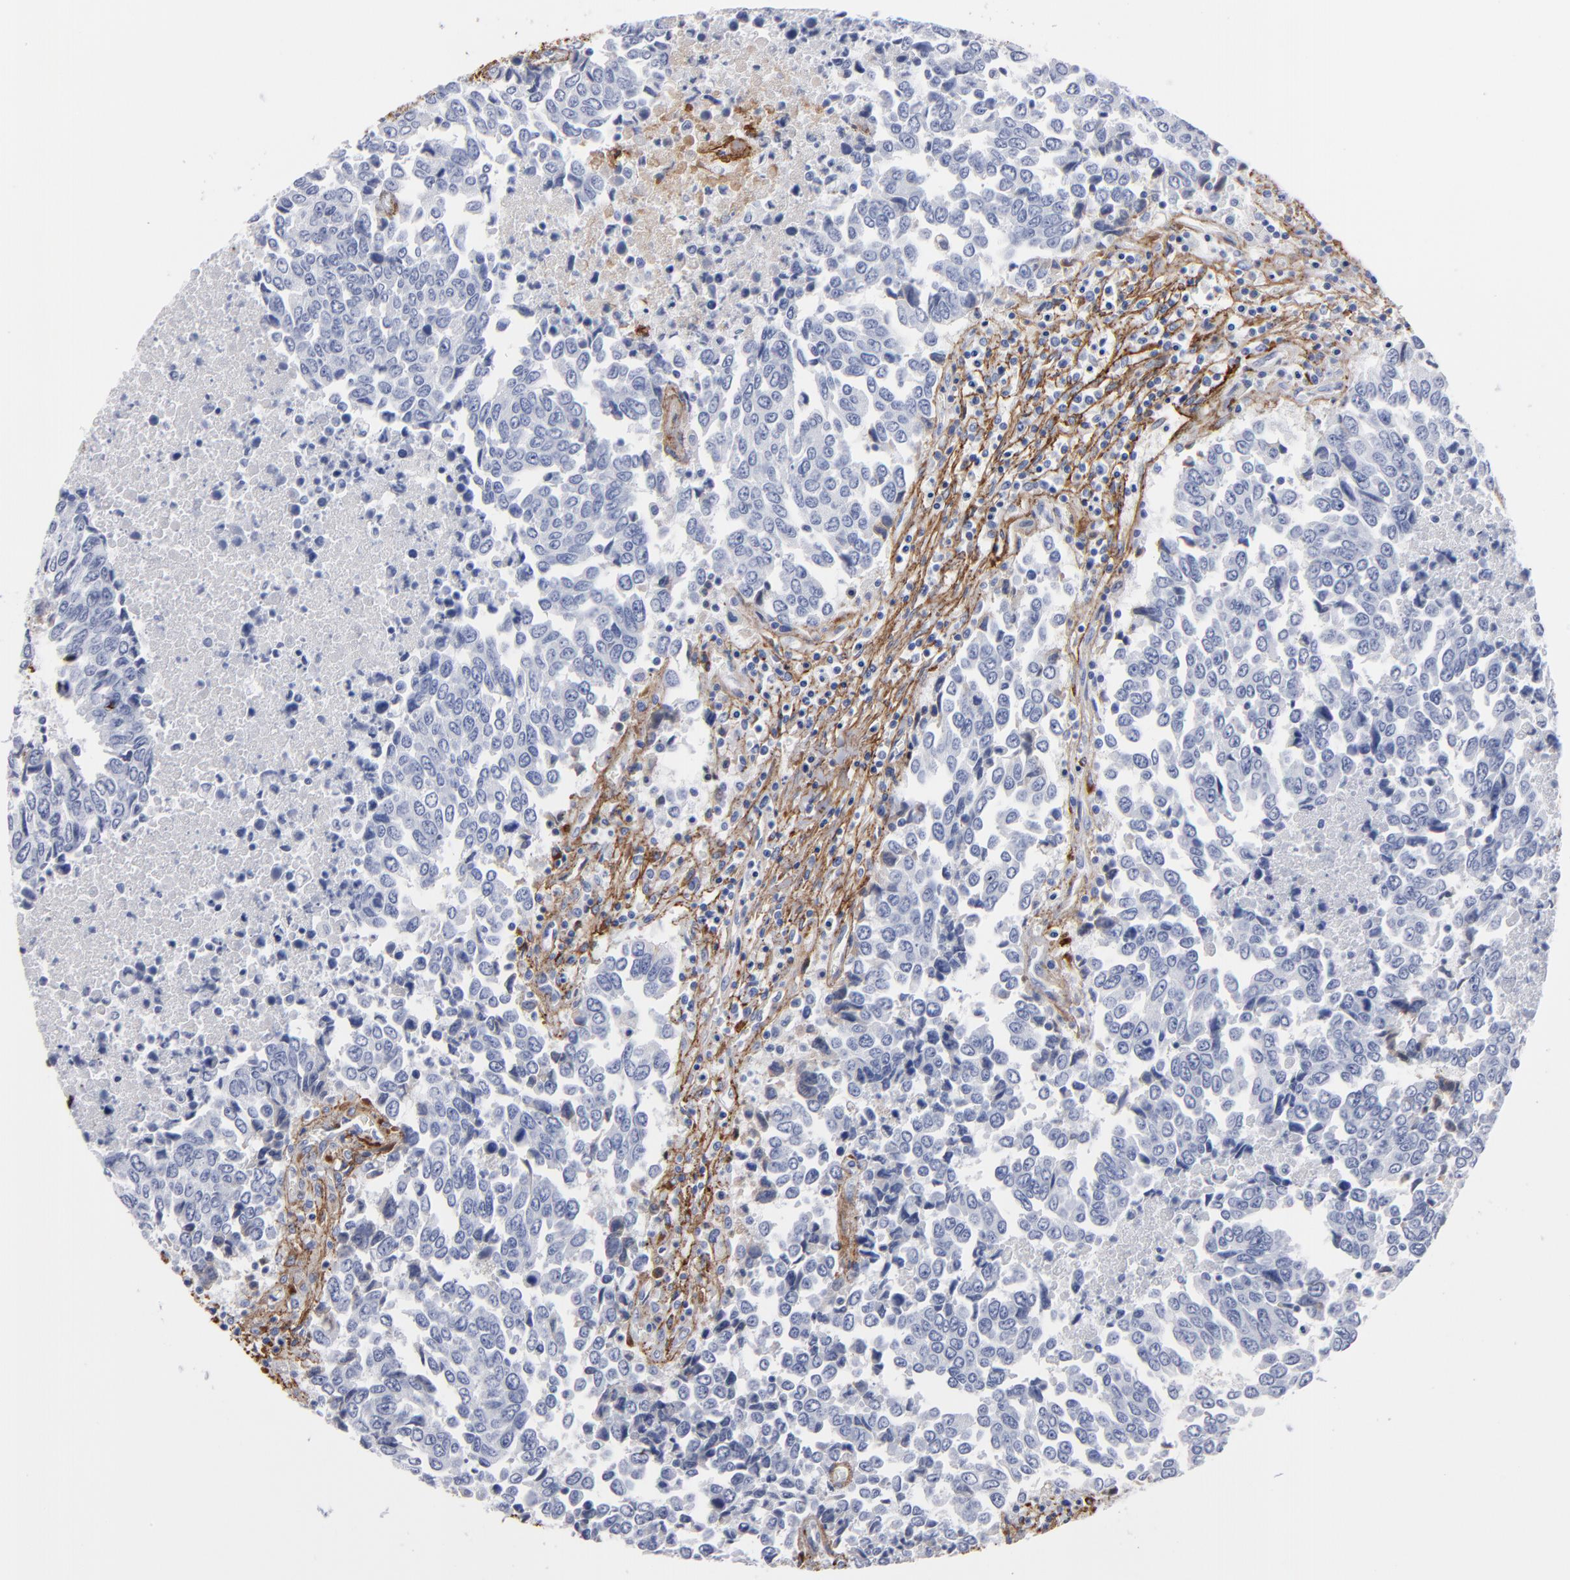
{"staining": {"intensity": "negative", "quantity": "none", "location": "none"}, "tissue": "urothelial cancer", "cell_type": "Tumor cells", "image_type": "cancer", "snomed": [{"axis": "morphology", "description": "Urothelial carcinoma, High grade"}, {"axis": "topography", "description": "Urinary bladder"}], "caption": "Protein analysis of urothelial cancer displays no significant expression in tumor cells.", "gene": "EMILIN1", "patient": {"sex": "male", "age": 86}}